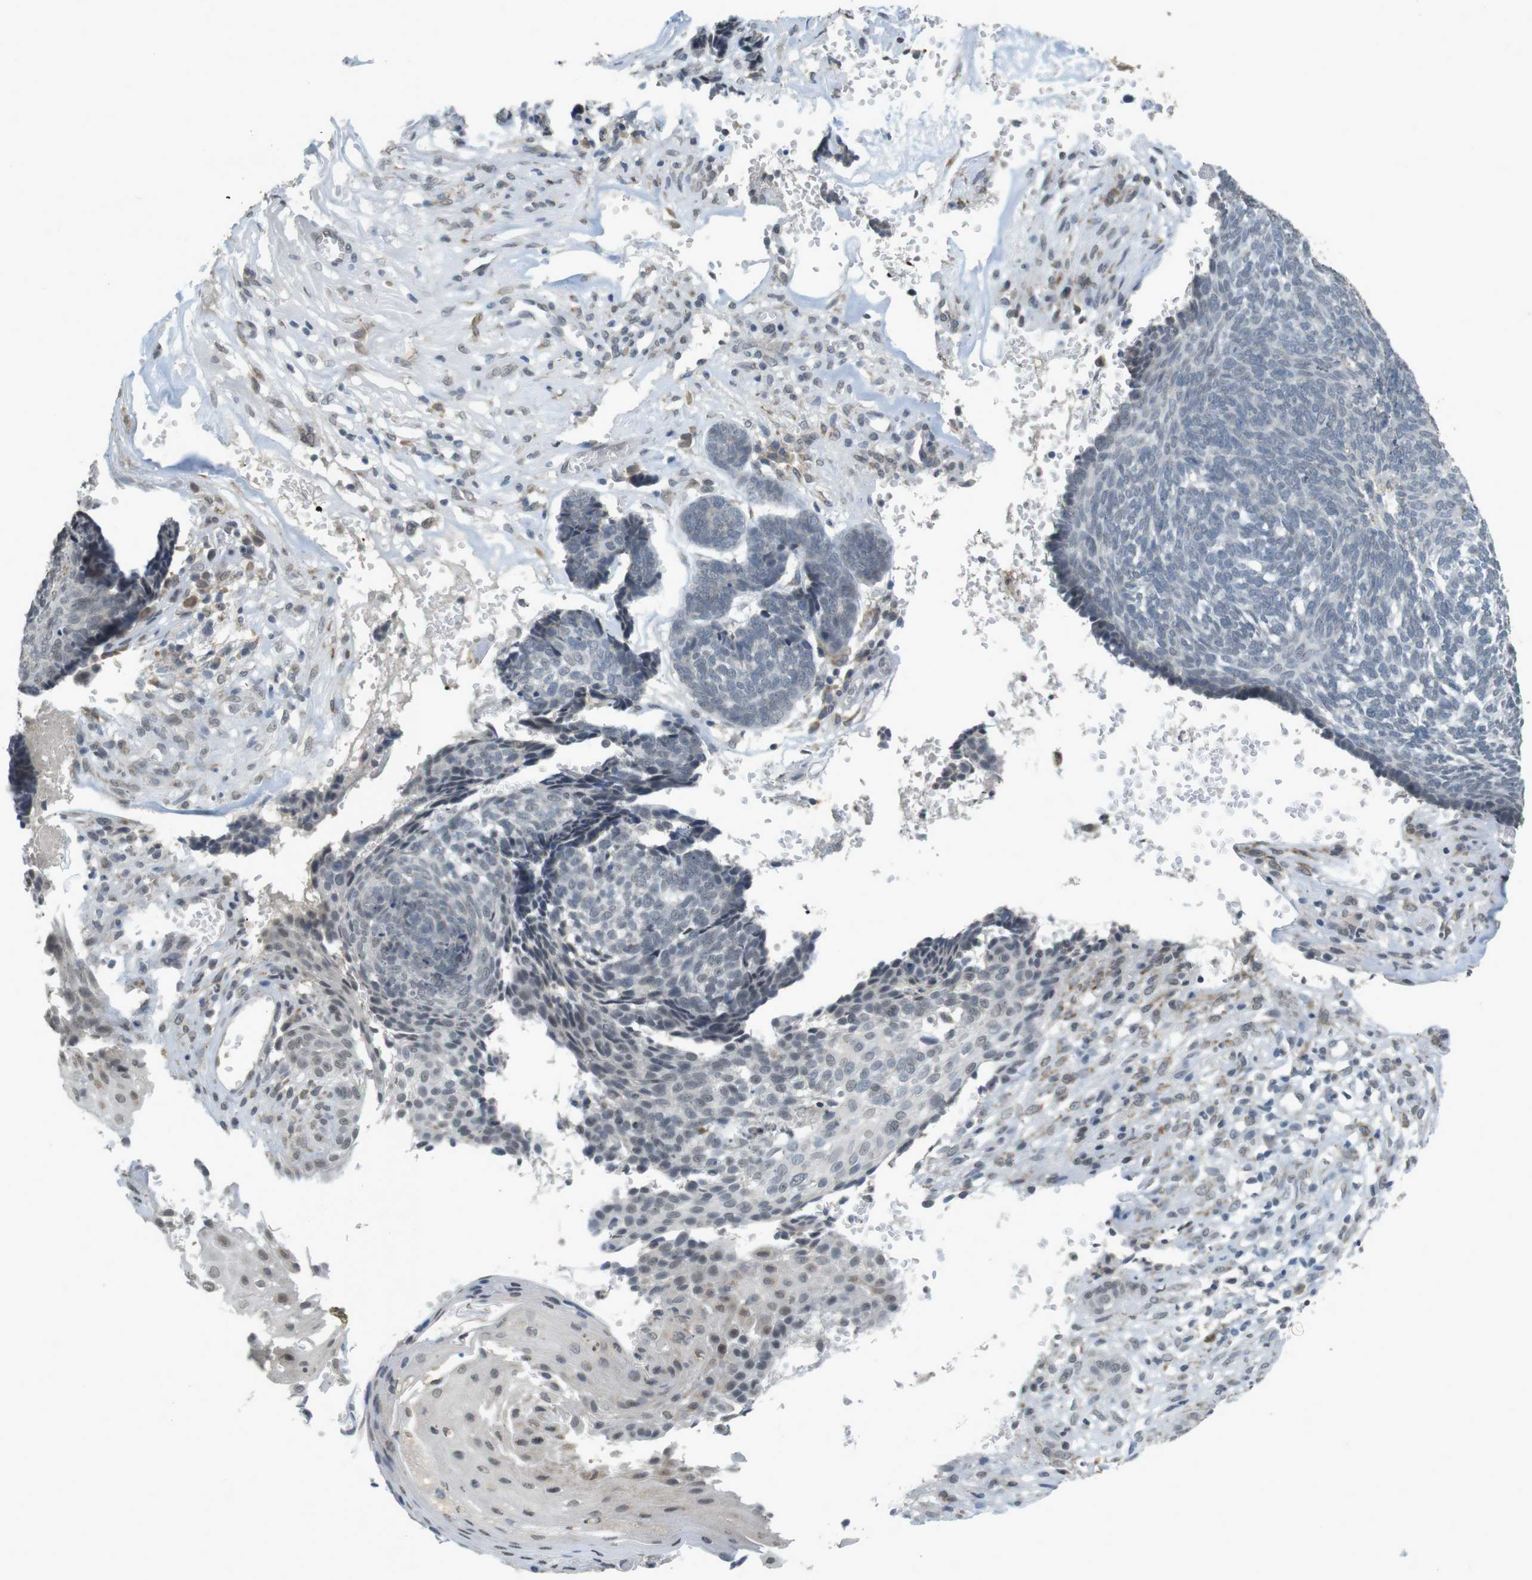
{"staining": {"intensity": "negative", "quantity": "none", "location": "none"}, "tissue": "skin cancer", "cell_type": "Tumor cells", "image_type": "cancer", "snomed": [{"axis": "morphology", "description": "Basal cell carcinoma"}, {"axis": "topography", "description": "Skin"}], "caption": "Skin cancer (basal cell carcinoma) stained for a protein using immunohistochemistry (IHC) displays no positivity tumor cells.", "gene": "FZD10", "patient": {"sex": "male", "age": 84}}